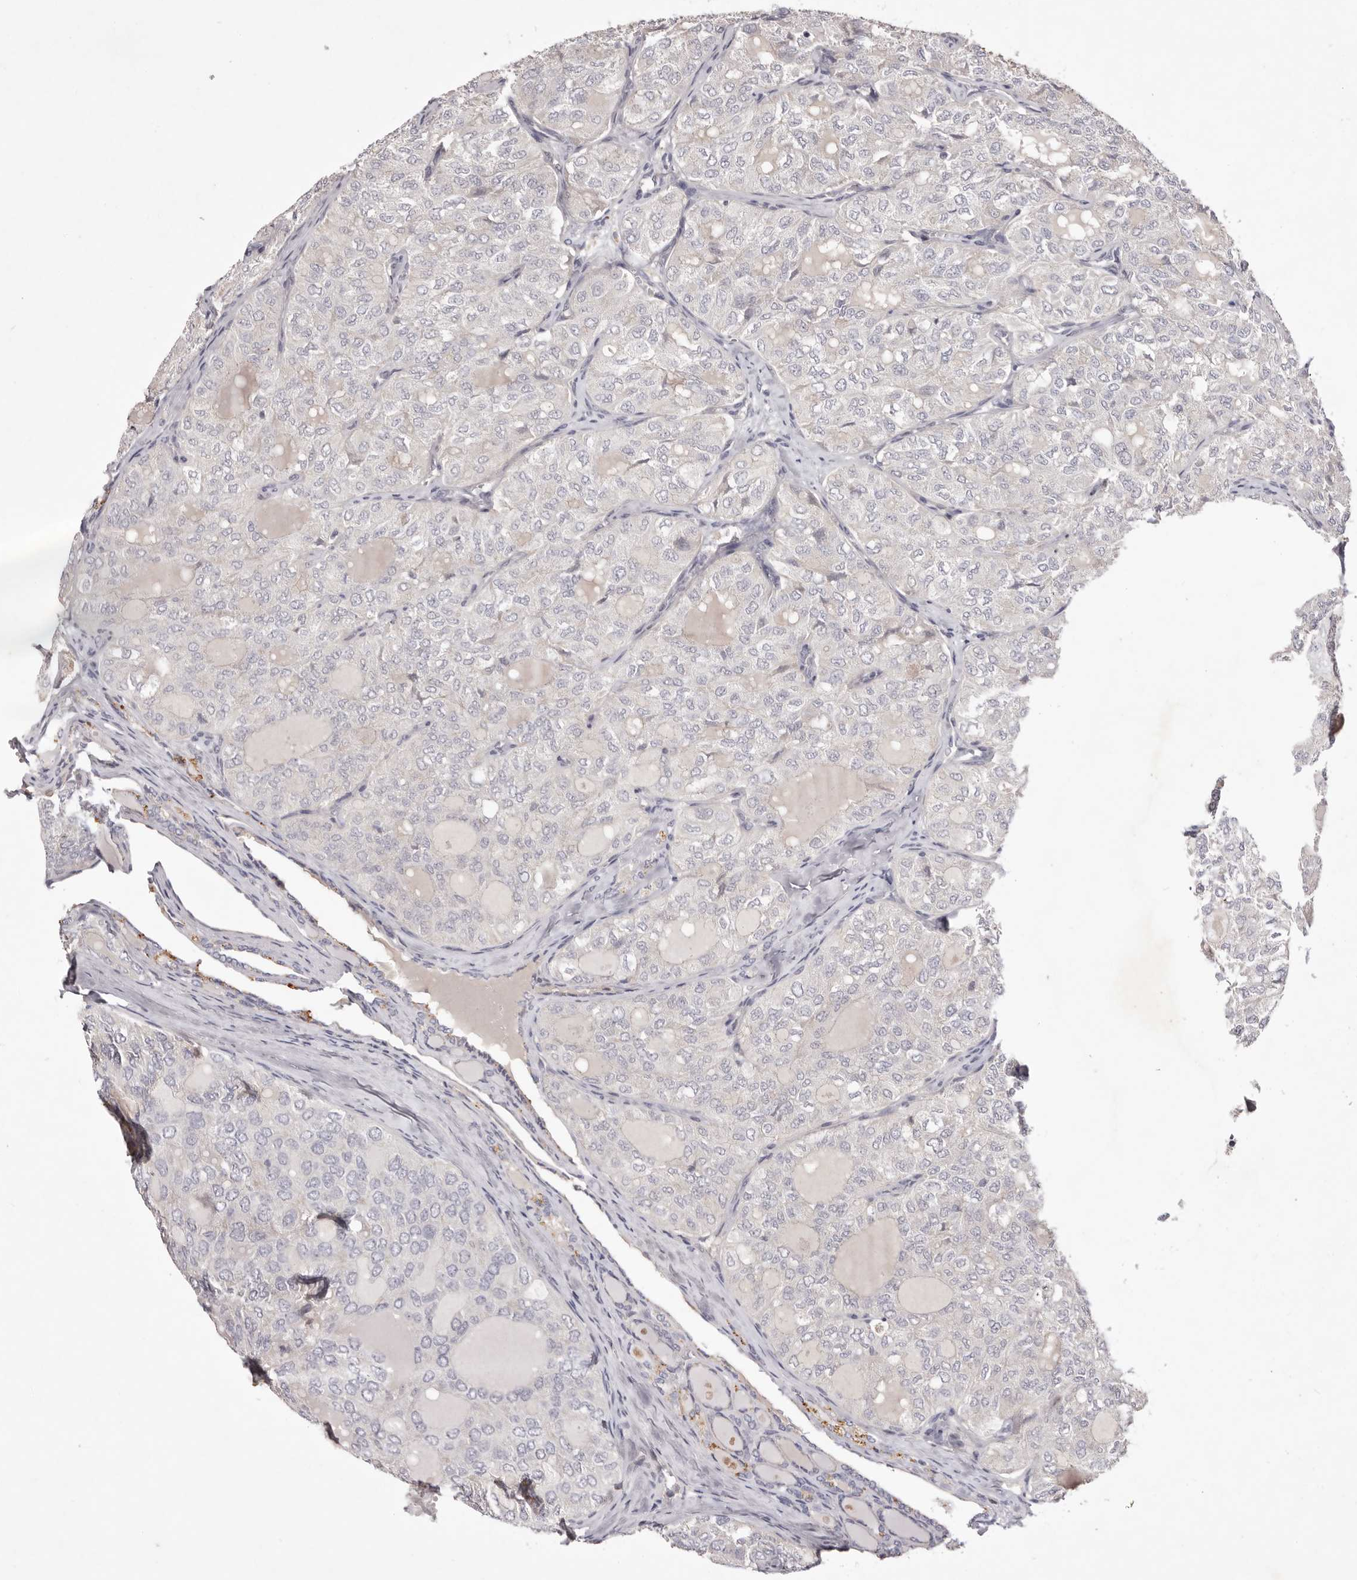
{"staining": {"intensity": "negative", "quantity": "none", "location": "none"}, "tissue": "thyroid cancer", "cell_type": "Tumor cells", "image_type": "cancer", "snomed": [{"axis": "morphology", "description": "Follicular adenoma carcinoma, NOS"}, {"axis": "topography", "description": "Thyroid gland"}], "caption": "Thyroid follicular adenoma carcinoma was stained to show a protein in brown. There is no significant expression in tumor cells. (DAB immunohistochemistry visualized using brightfield microscopy, high magnification).", "gene": "GARNL3", "patient": {"sex": "male", "age": 75}}